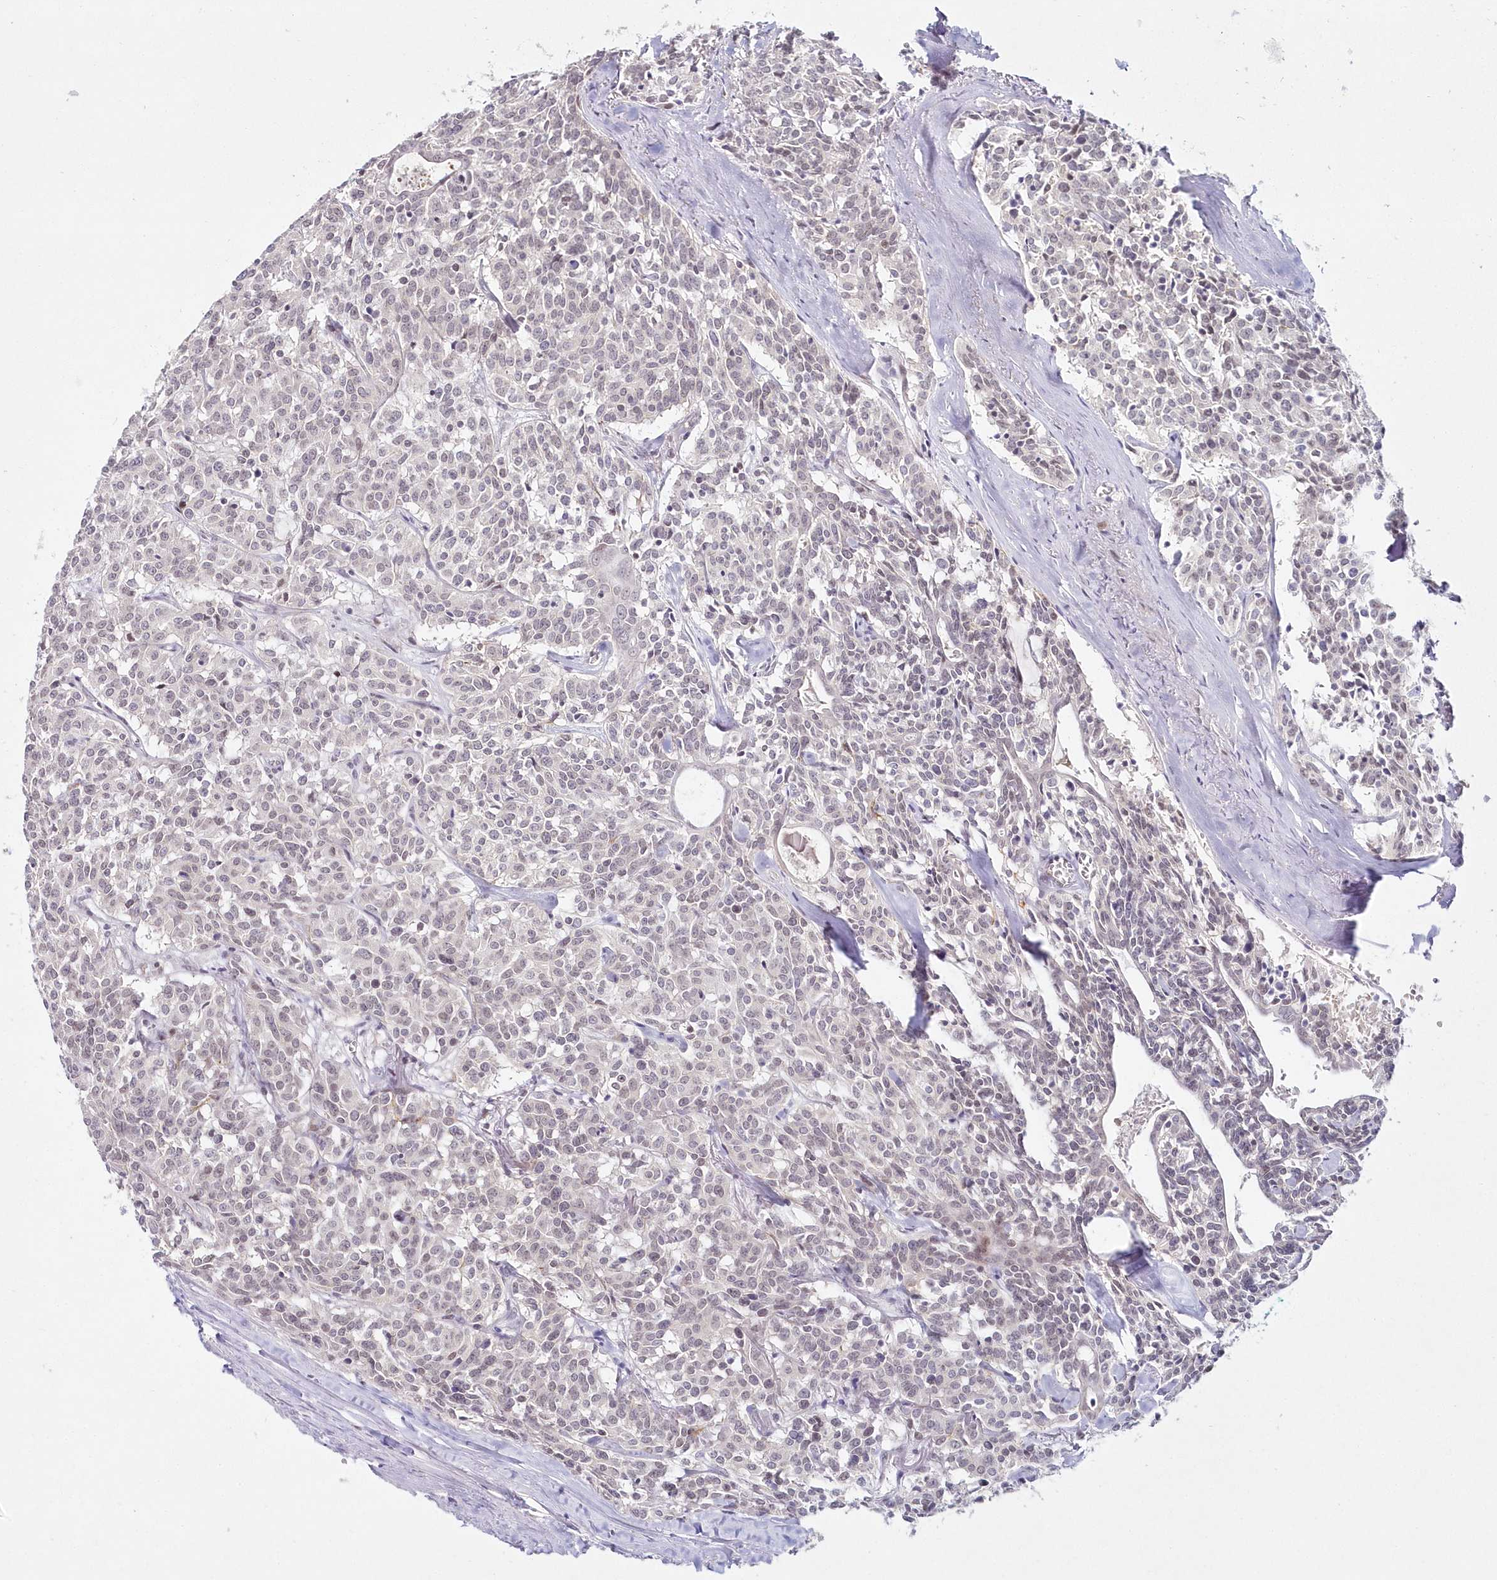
{"staining": {"intensity": "weak", "quantity": "<25%", "location": "nuclear"}, "tissue": "carcinoid", "cell_type": "Tumor cells", "image_type": "cancer", "snomed": [{"axis": "morphology", "description": "Carcinoid, malignant, NOS"}, {"axis": "topography", "description": "Lung"}], "caption": "This is a histopathology image of IHC staining of carcinoid (malignant), which shows no staining in tumor cells.", "gene": "HYCC2", "patient": {"sex": "female", "age": 46}}